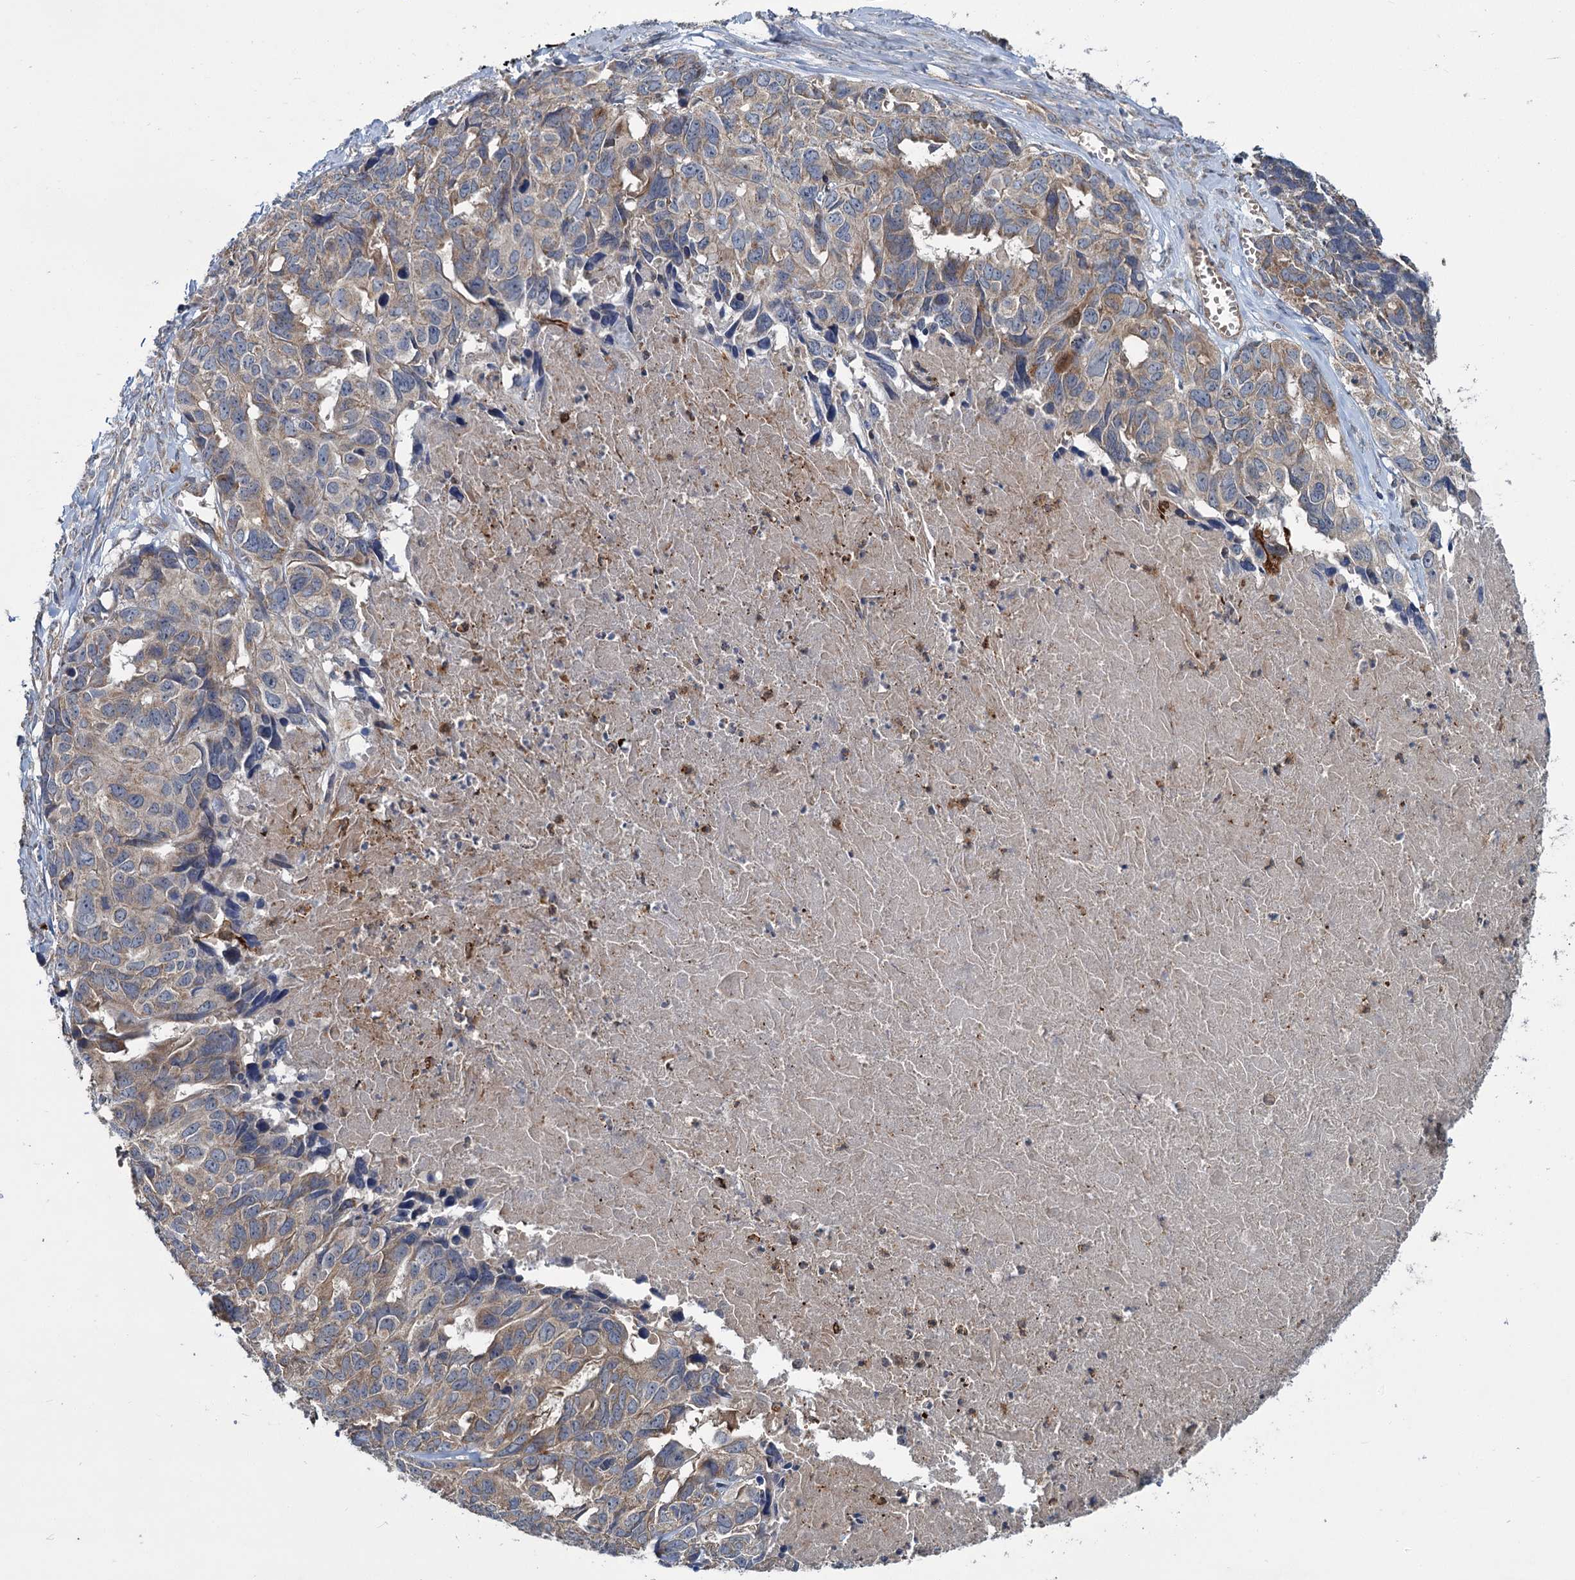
{"staining": {"intensity": "weak", "quantity": ">75%", "location": "cytoplasmic/membranous"}, "tissue": "ovarian cancer", "cell_type": "Tumor cells", "image_type": "cancer", "snomed": [{"axis": "morphology", "description": "Cystadenocarcinoma, serous, NOS"}, {"axis": "topography", "description": "Ovary"}], "caption": "Serous cystadenocarcinoma (ovarian) stained for a protein demonstrates weak cytoplasmic/membranous positivity in tumor cells. Using DAB (3,3'-diaminobenzidine) (brown) and hematoxylin (blue) stains, captured at high magnification using brightfield microscopy.", "gene": "DYNC2H1", "patient": {"sex": "female", "age": 79}}